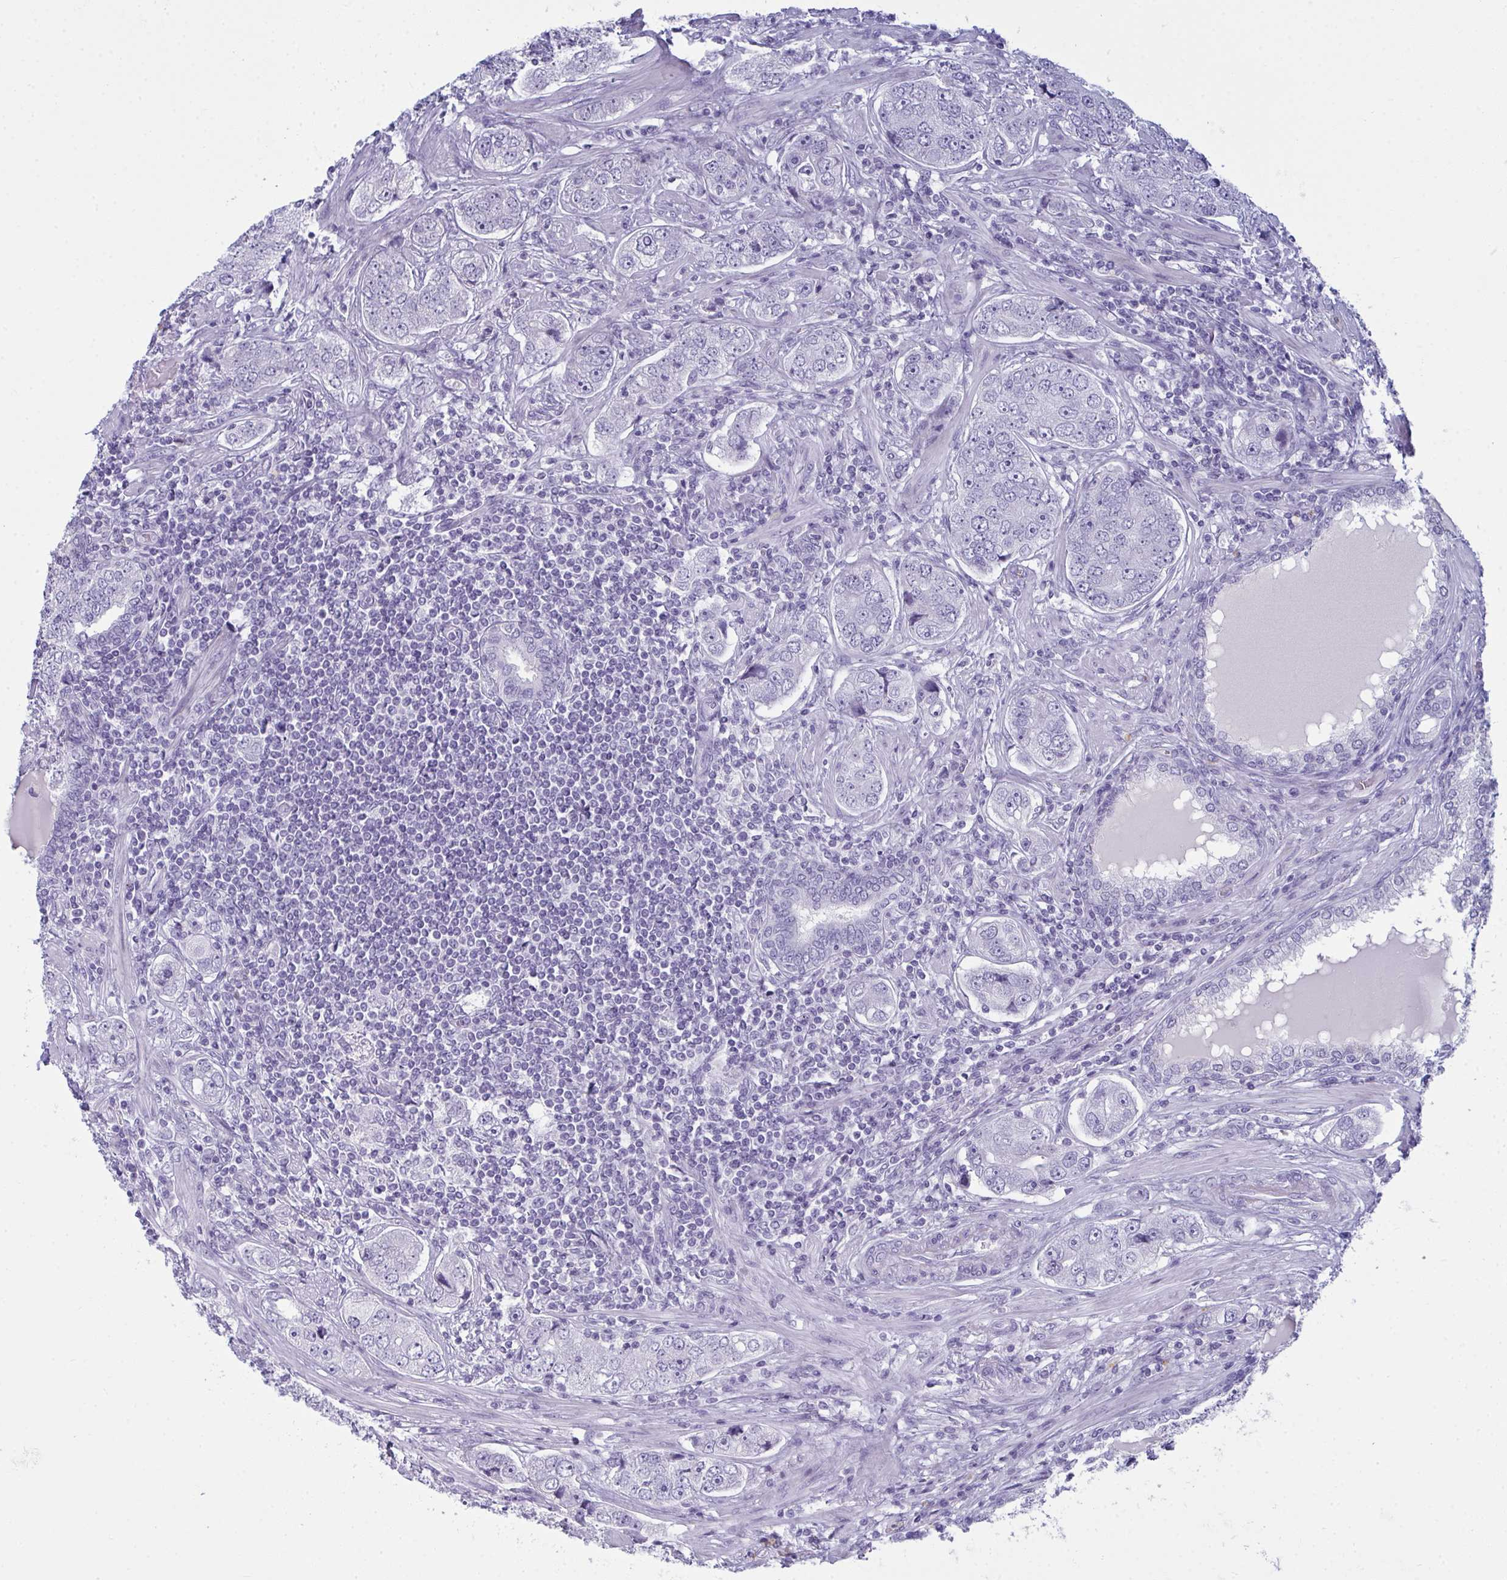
{"staining": {"intensity": "negative", "quantity": "none", "location": "none"}, "tissue": "prostate cancer", "cell_type": "Tumor cells", "image_type": "cancer", "snomed": [{"axis": "morphology", "description": "Adenocarcinoma, High grade"}, {"axis": "topography", "description": "Prostate"}], "caption": "Adenocarcinoma (high-grade) (prostate) stained for a protein using immunohistochemistry reveals no positivity tumor cells.", "gene": "SERPINB10", "patient": {"sex": "male", "age": 60}}